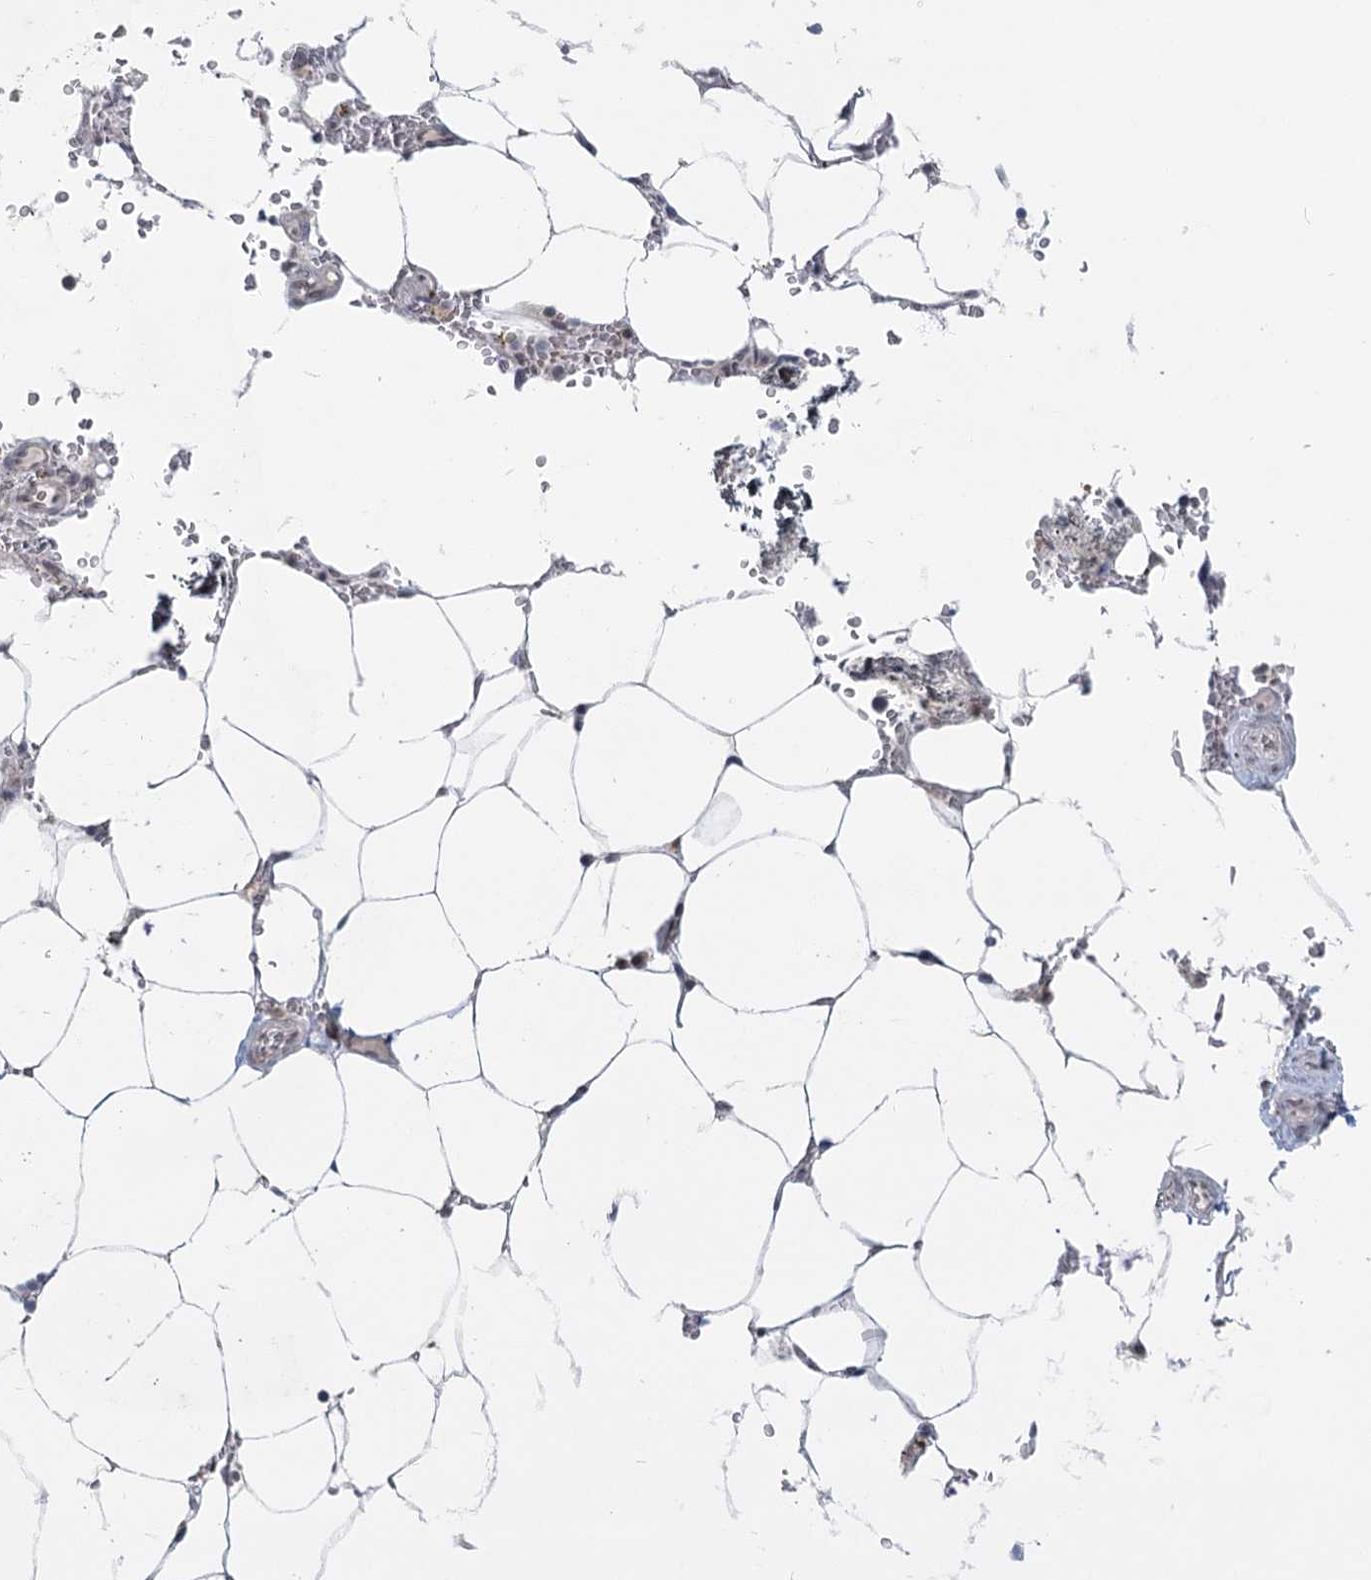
{"staining": {"intensity": "negative", "quantity": "none", "location": "none"}, "tissue": "bone marrow", "cell_type": "Hematopoietic cells", "image_type": "normal", "snomed": [{"axis": "morphology", "description": "Normal tissue, NOS"}, {"axis": "topography", "description": "Bone marrow"}], "caption": "The histopathology image shows no staining of hematopoietic cells in benign bone marrow.", "gene": "TMEM70", "patient": {"sex": "male", "age": 70}}